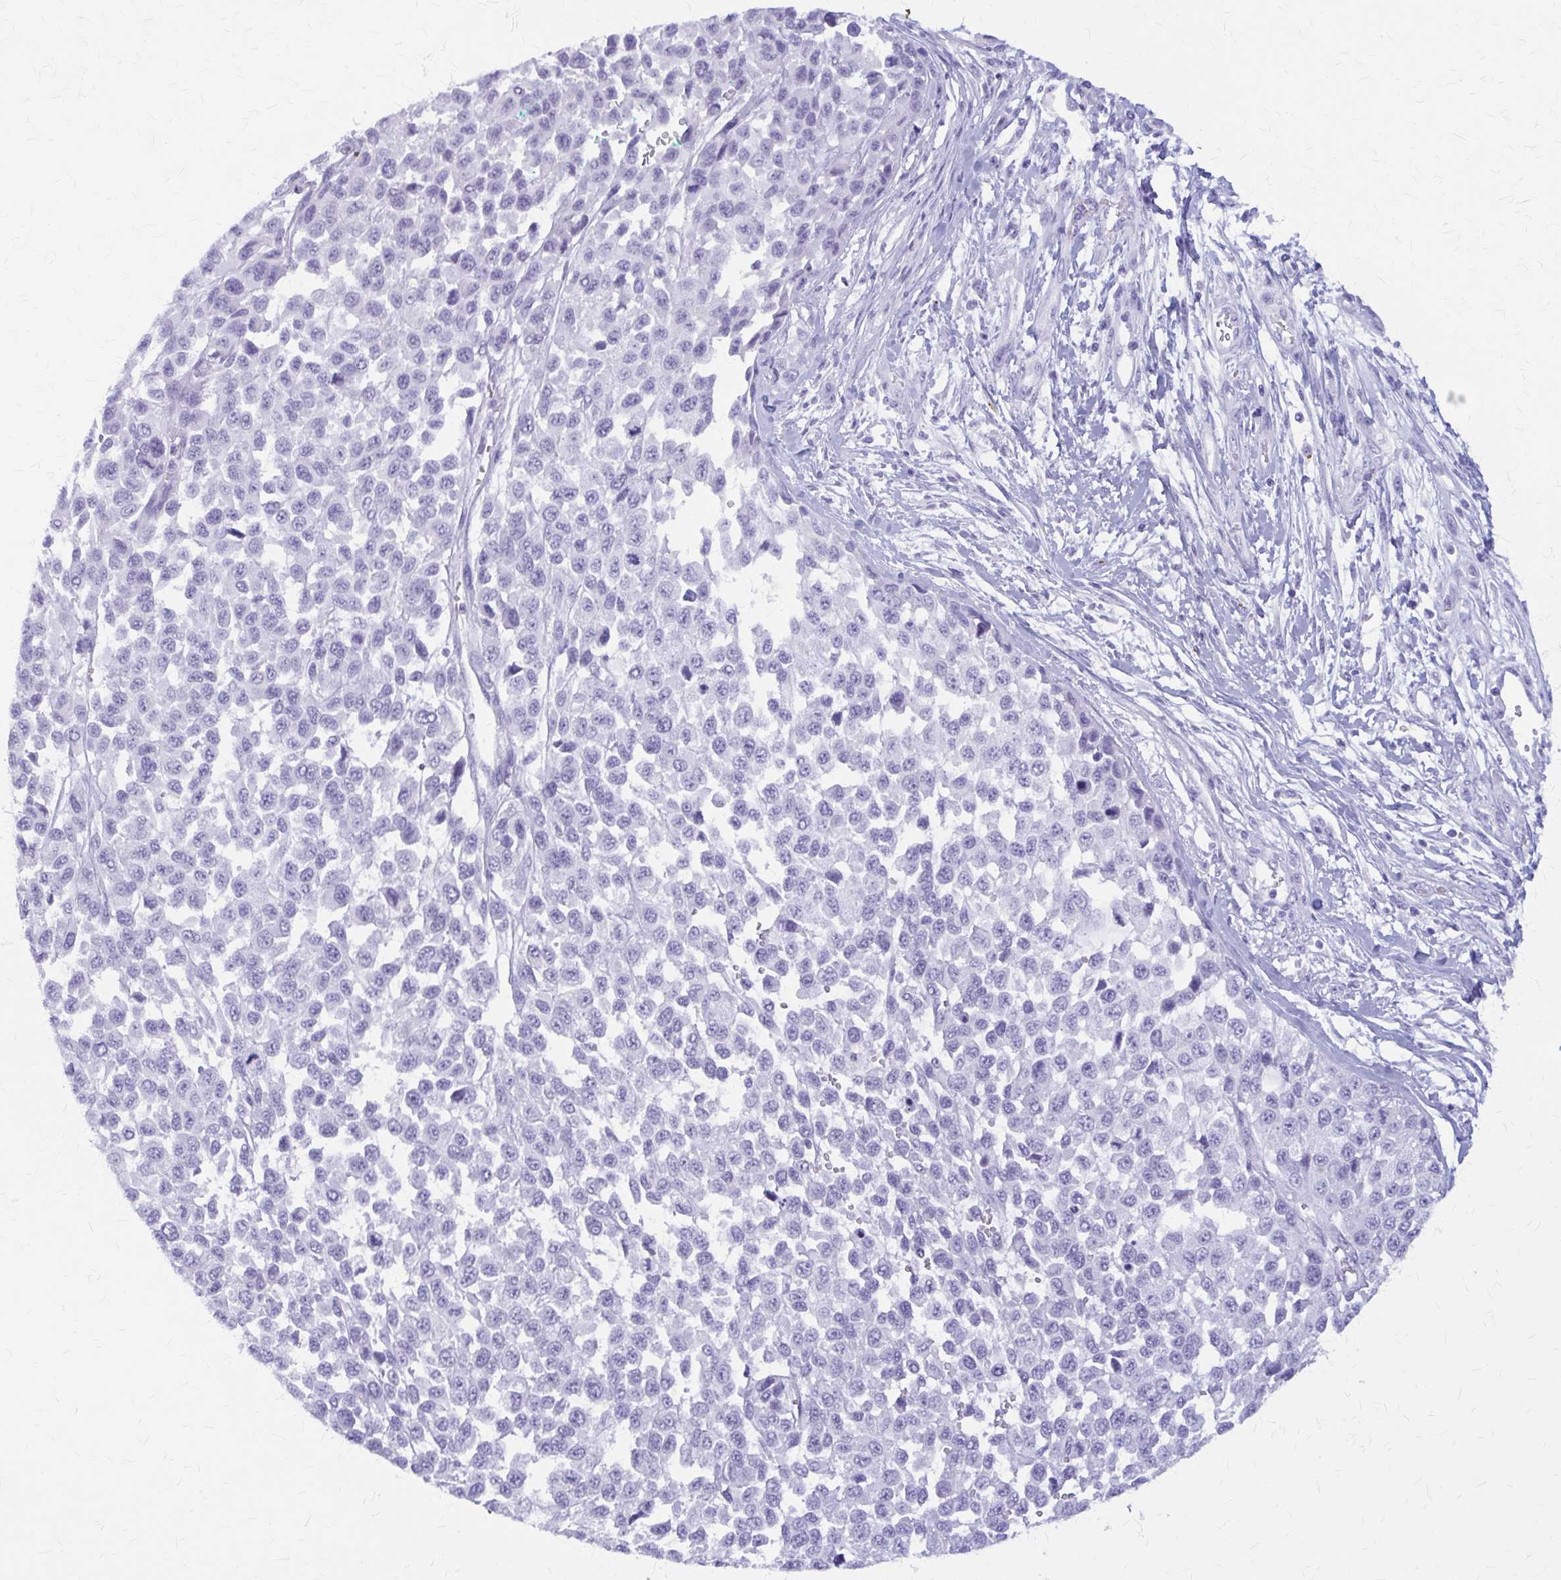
{"staining": {"intensity": "negative", "quantity": "none", "location": "none"}, "tissue": "melanoma", "cell_type": "Tumor cells", "image_type": "cancer", "snomed": [{"axis": "morphology", "description": "Malignant melanoma, NOS"}, {"axis": "topography", "description": "Skin"}], "caption": "A high-resolution histopathology image shows immunohistochemistry (IHC) staining of malignant melanoma, which exhibits no significant staining in tumor cells.", "gene": "KLHDC7A", "patient": {"sex": "male", "age": 62}}